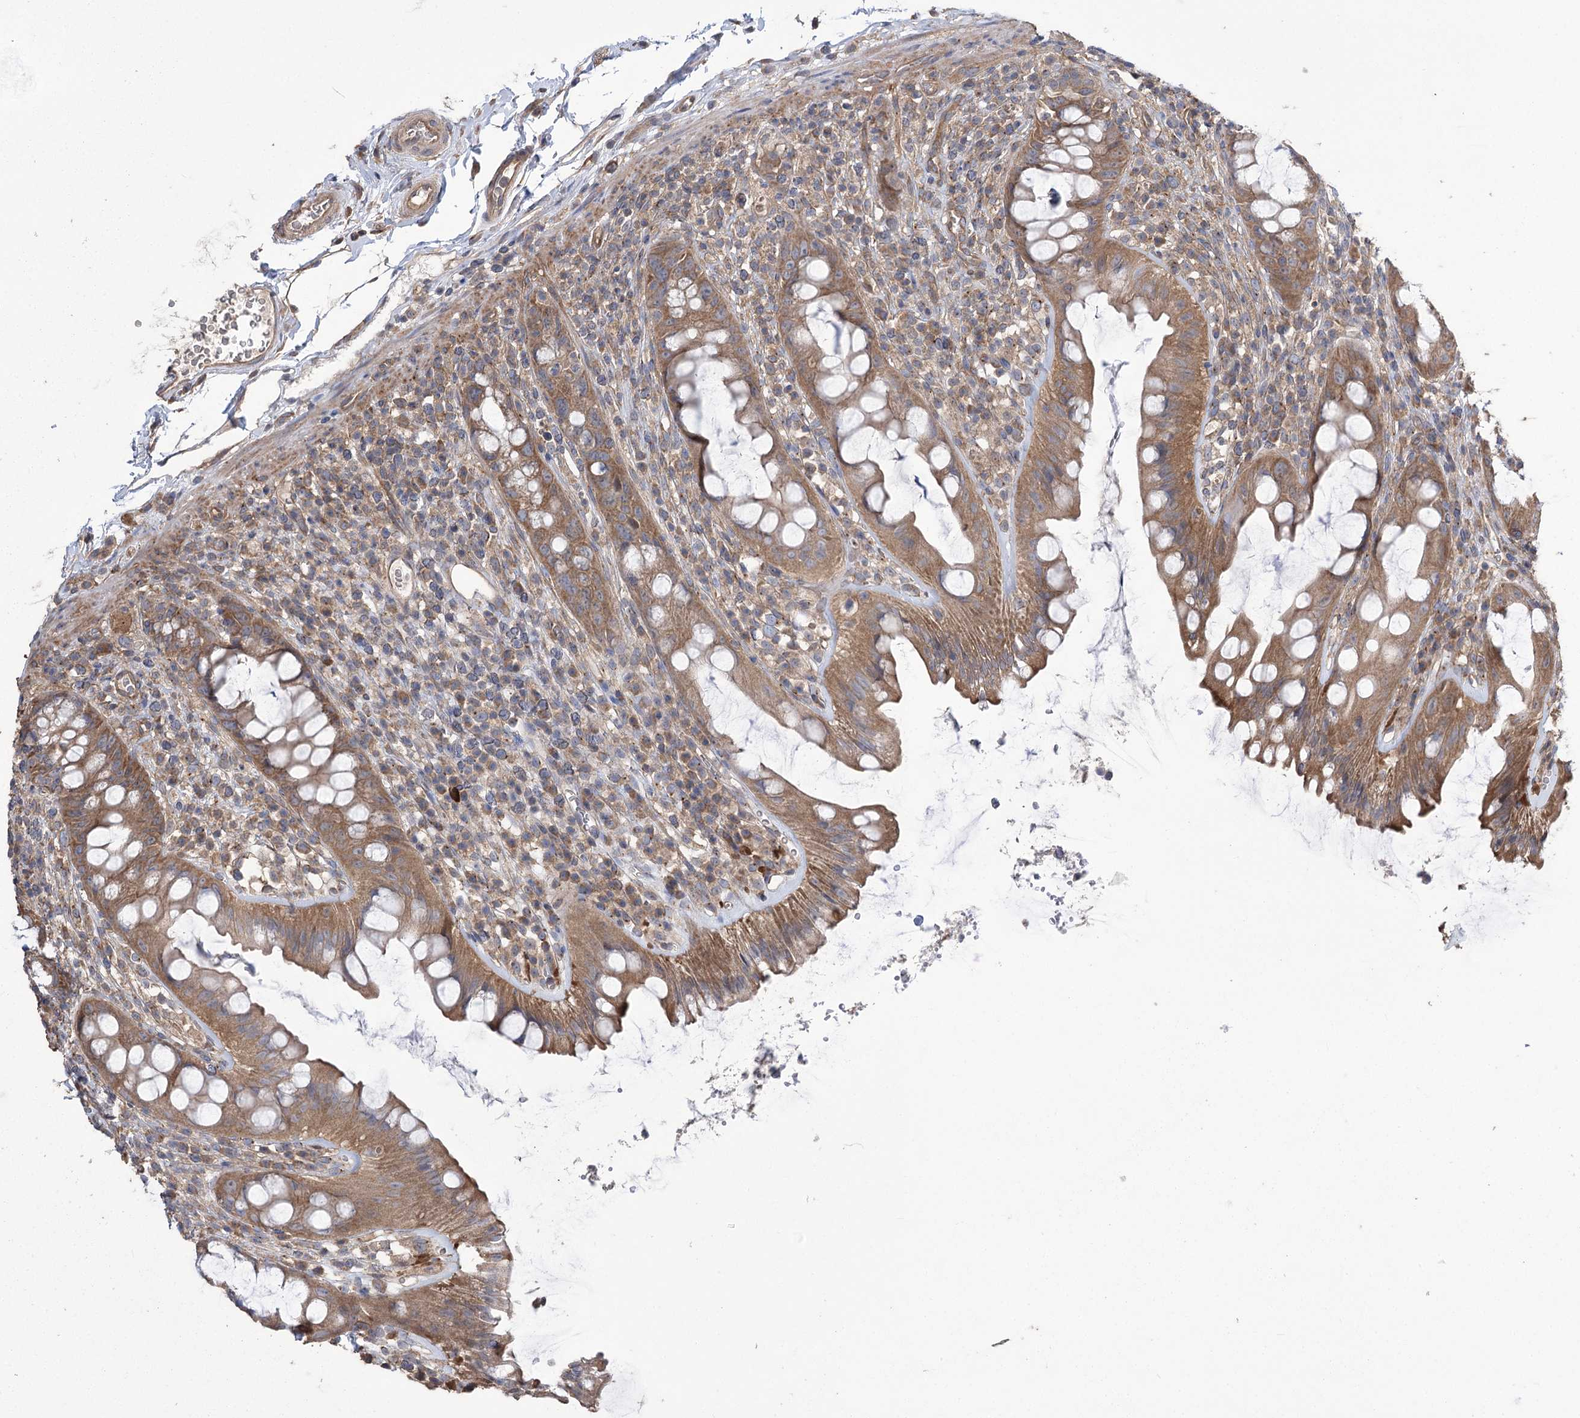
{"staining": {"intensity": "moderate", "quantity": ">75%", "location": "cytoplasmic/membranous"}, "tissue": "rectum", "cell_type": "Glandular cells", "image_type": "normal", "snomed": [{"axis": "morphology", "description": "Normal tissue, NOS"}, {"axis": "topography", "description": "Rectum"}], "caption": "IHC image of normal rectum: human rectum stained using immunohistochemistry displays medium levels of moderate protein expression localized specifically in the cytoplasmic/membranous of glandular cells, appearing as a cytoplasmic/membranous brown color.", "gene": "PRSS53", "patient": {"sex": "female", "age": 57}}